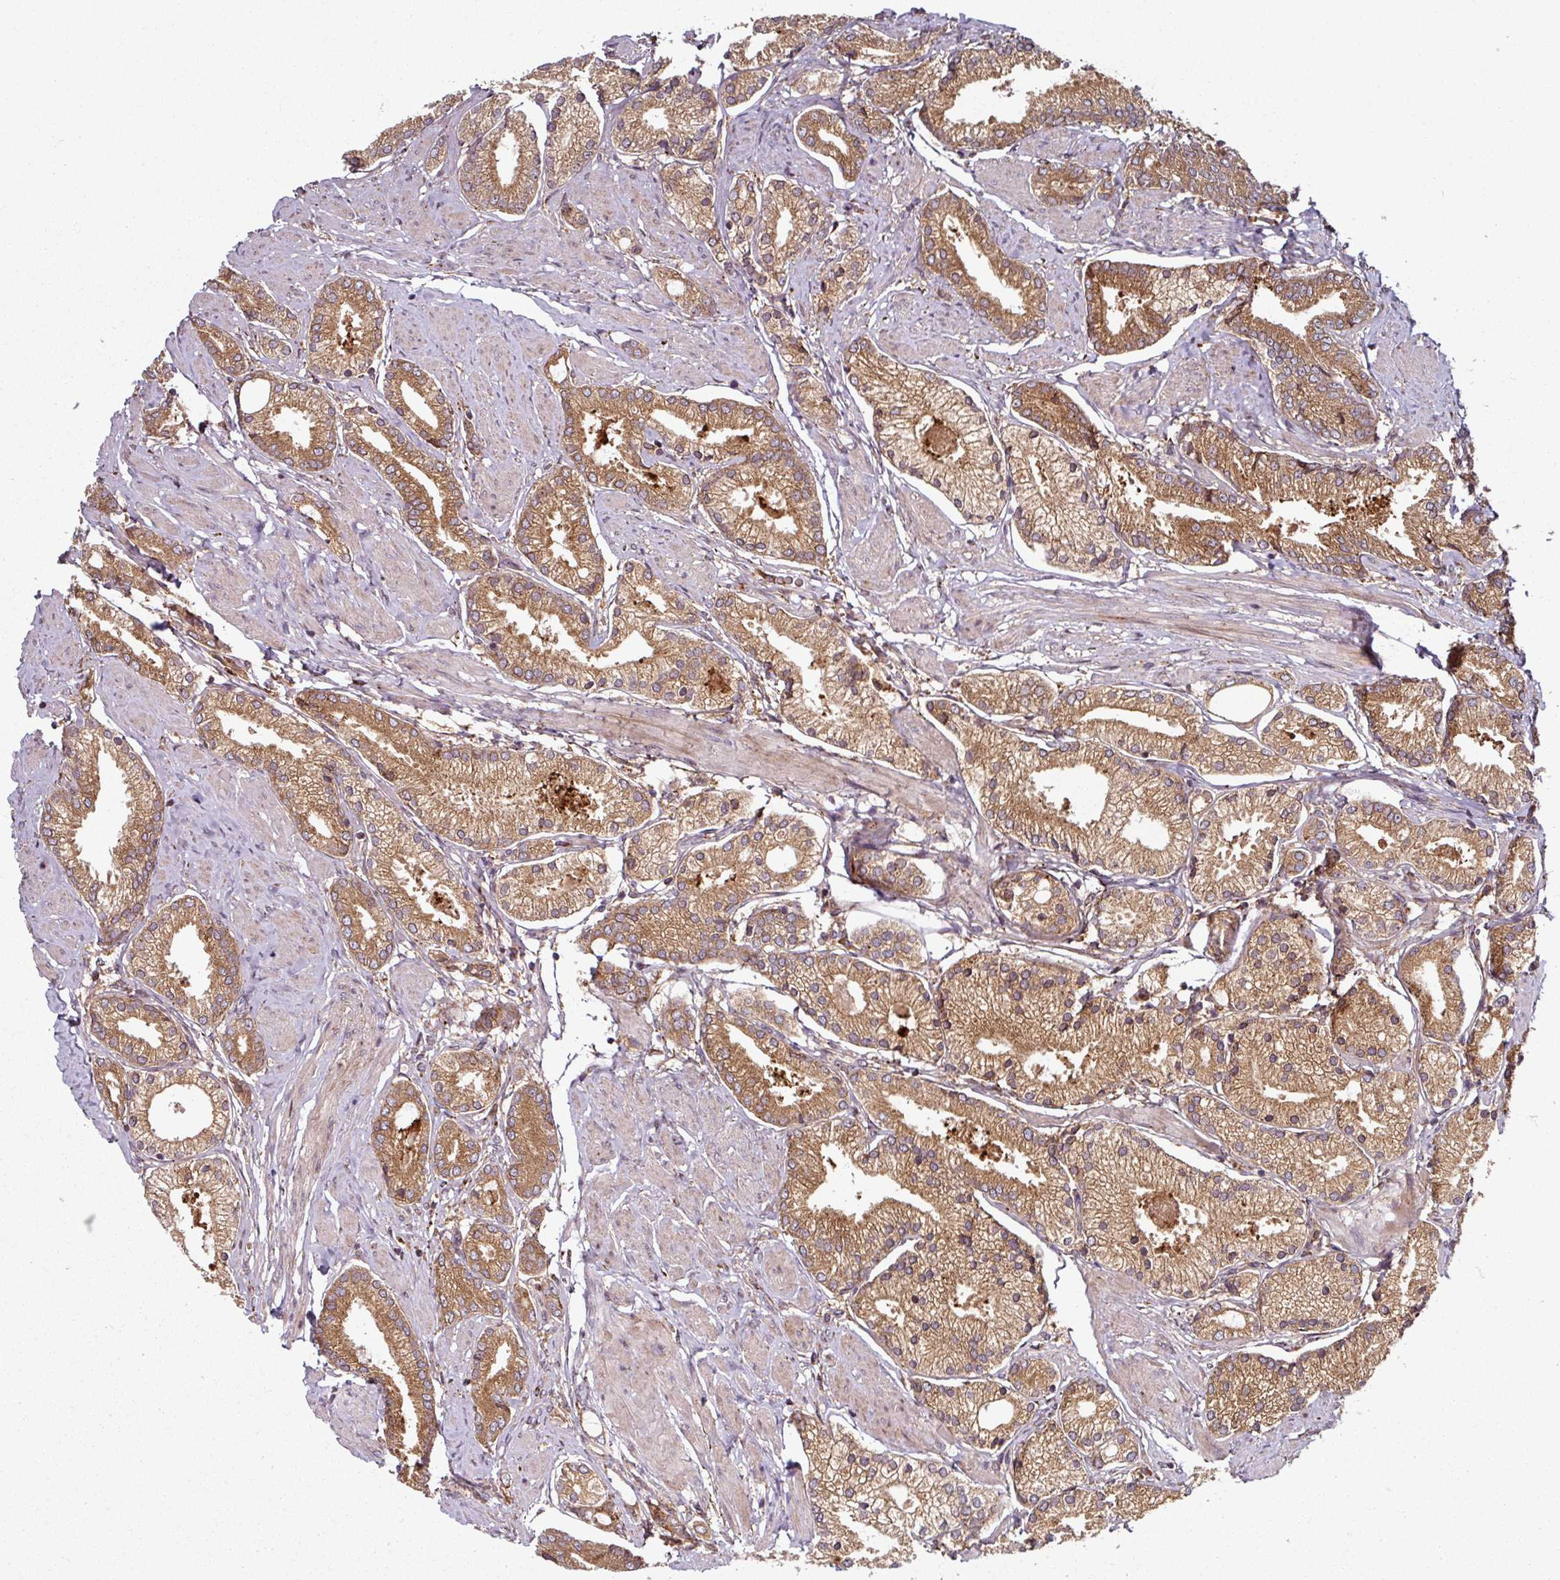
{"staining": {"intensity": "moderate", "quantity": ">75%", "location": "cytoplasmic/membranous"}, "tissue": "prostate cancer", "cell_type": "Tumor cells", "image_type": "cancer", "snomed": [{"axis": "morphology", "description": "Adenocarcinoma, High grade"}, {"axis": "topography", "description": "Prostate and seminal vesicle, NOS"}], "caption": "Tumor cells reveal medium levels of moderate cytoplasmic/membranous positivity in approximately >75% of cells in human prostate cancer (adenocarcinoma (high-grade)).", "gene": "RAB5A", "patient": {"sex": "male", "age": 64}}